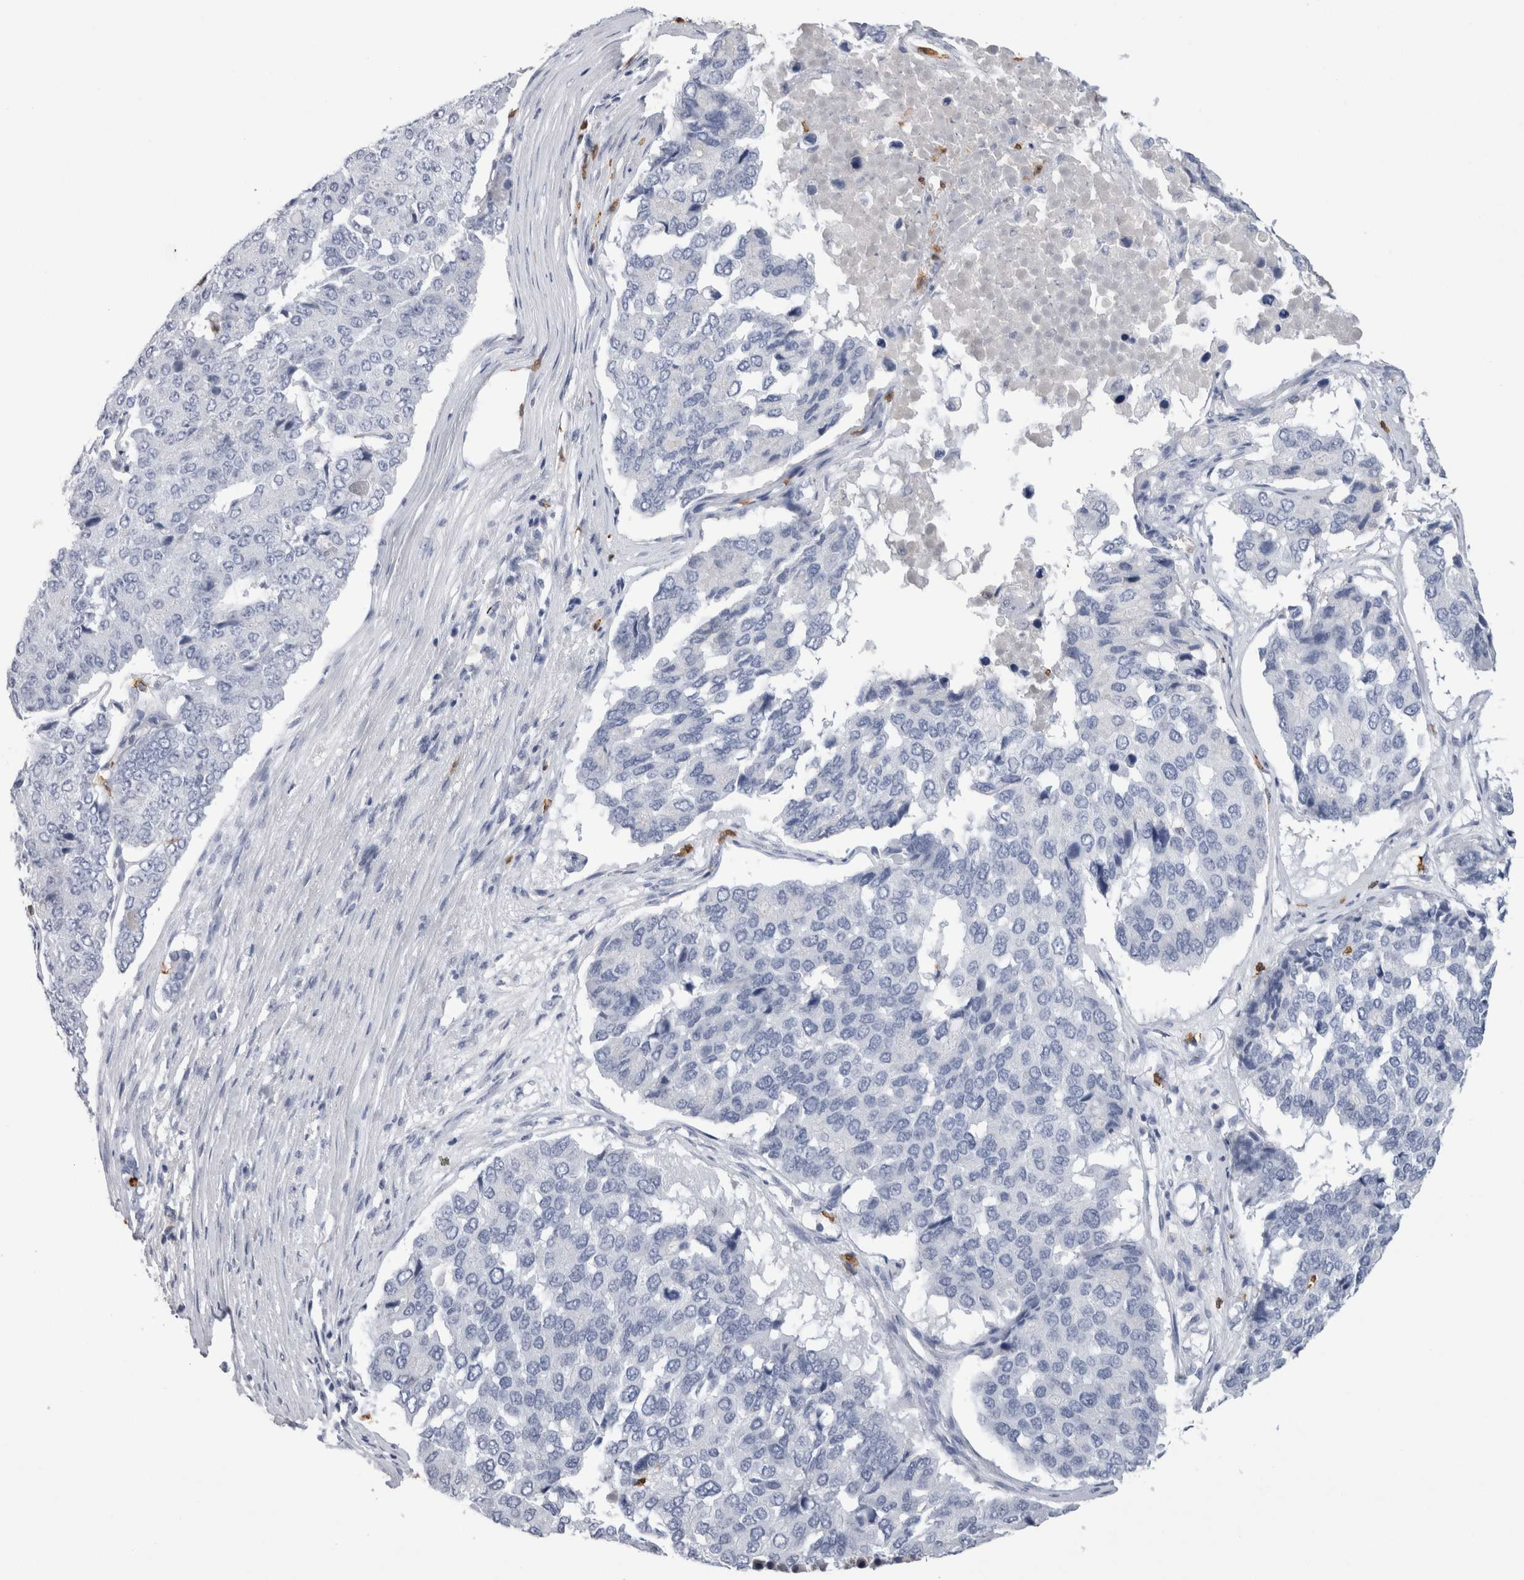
{"staining": {"intensity": "negative", "quantity": "none", "location": "none"}, "tissue": "pancreatic cancer", "cell_type": "Tumor cells", "image_type": "cancer", "snomed": [{"axis": "morphology", "description": "Adenocarcinoma, NOS"}, {"axis": "topography", "description": "Pancreas"}], "caption": "Immunohistochemistry of human pancreatic cancer reveals no positivity in tumor cells.", "gene": "S100A12", "patient": {"sex": "male", "age": 50}}